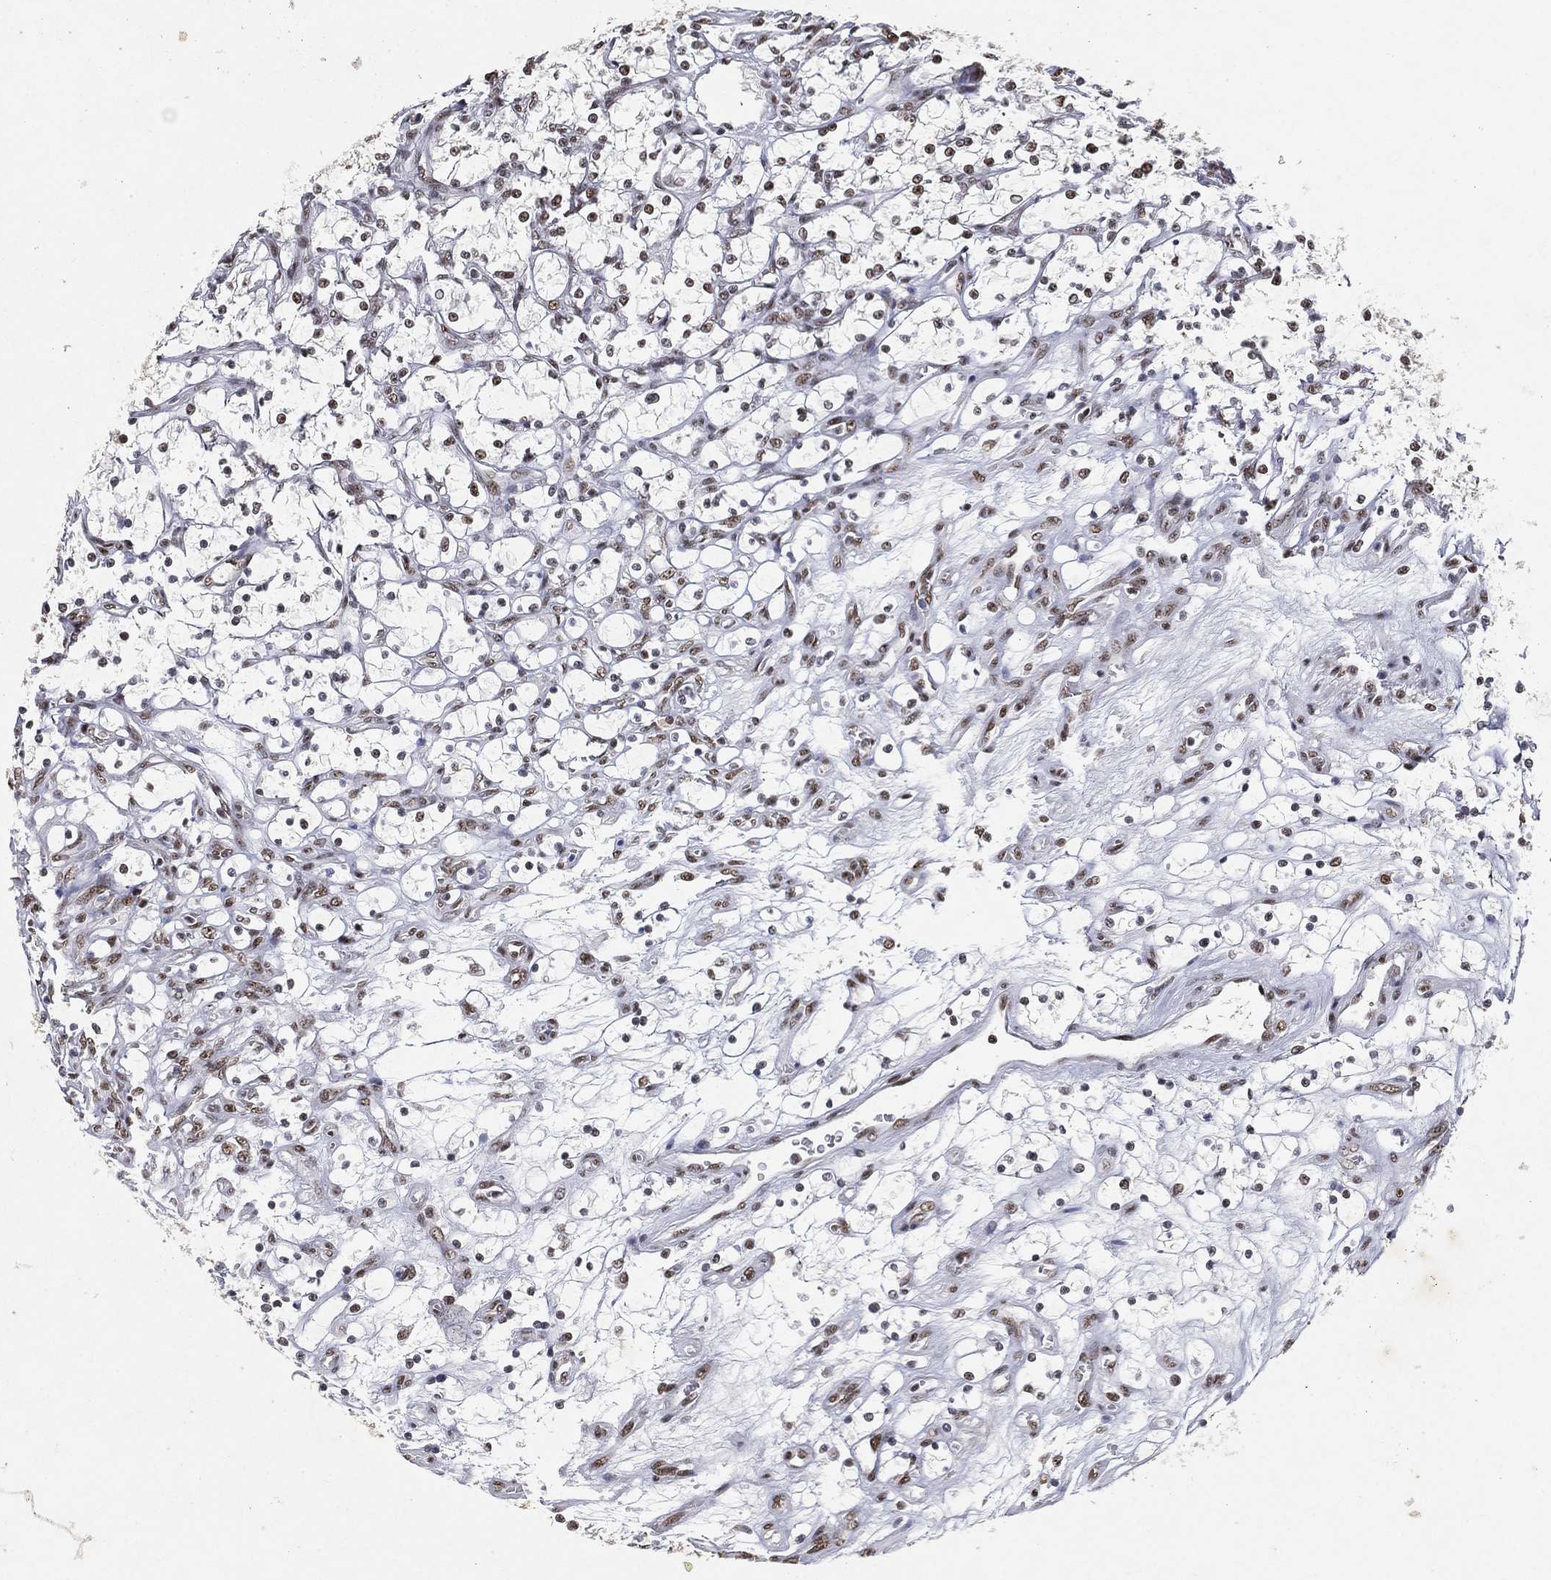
{"staining": {"intensity": "weak", "quantity": ">75%", "location": "nuclear"}, "tissue": "renal cancer", "cell_type": "Tumor cells", "image_type": "cancer", "snomed": [{"axis": "morphology", "description": "Adenocarcinoma, NOS"}, {"axis": "topography", "description": "Kidney"}], "caption": "Immunohistochemical staining of human renal cancer (adenocarcinoma) exhibits low levels of weak nuclear expression in about >75% of tumor cells. Nuclei are stained in blue.", "gene": "DDX27", "patient": {"sex": "female", "age": 69}}